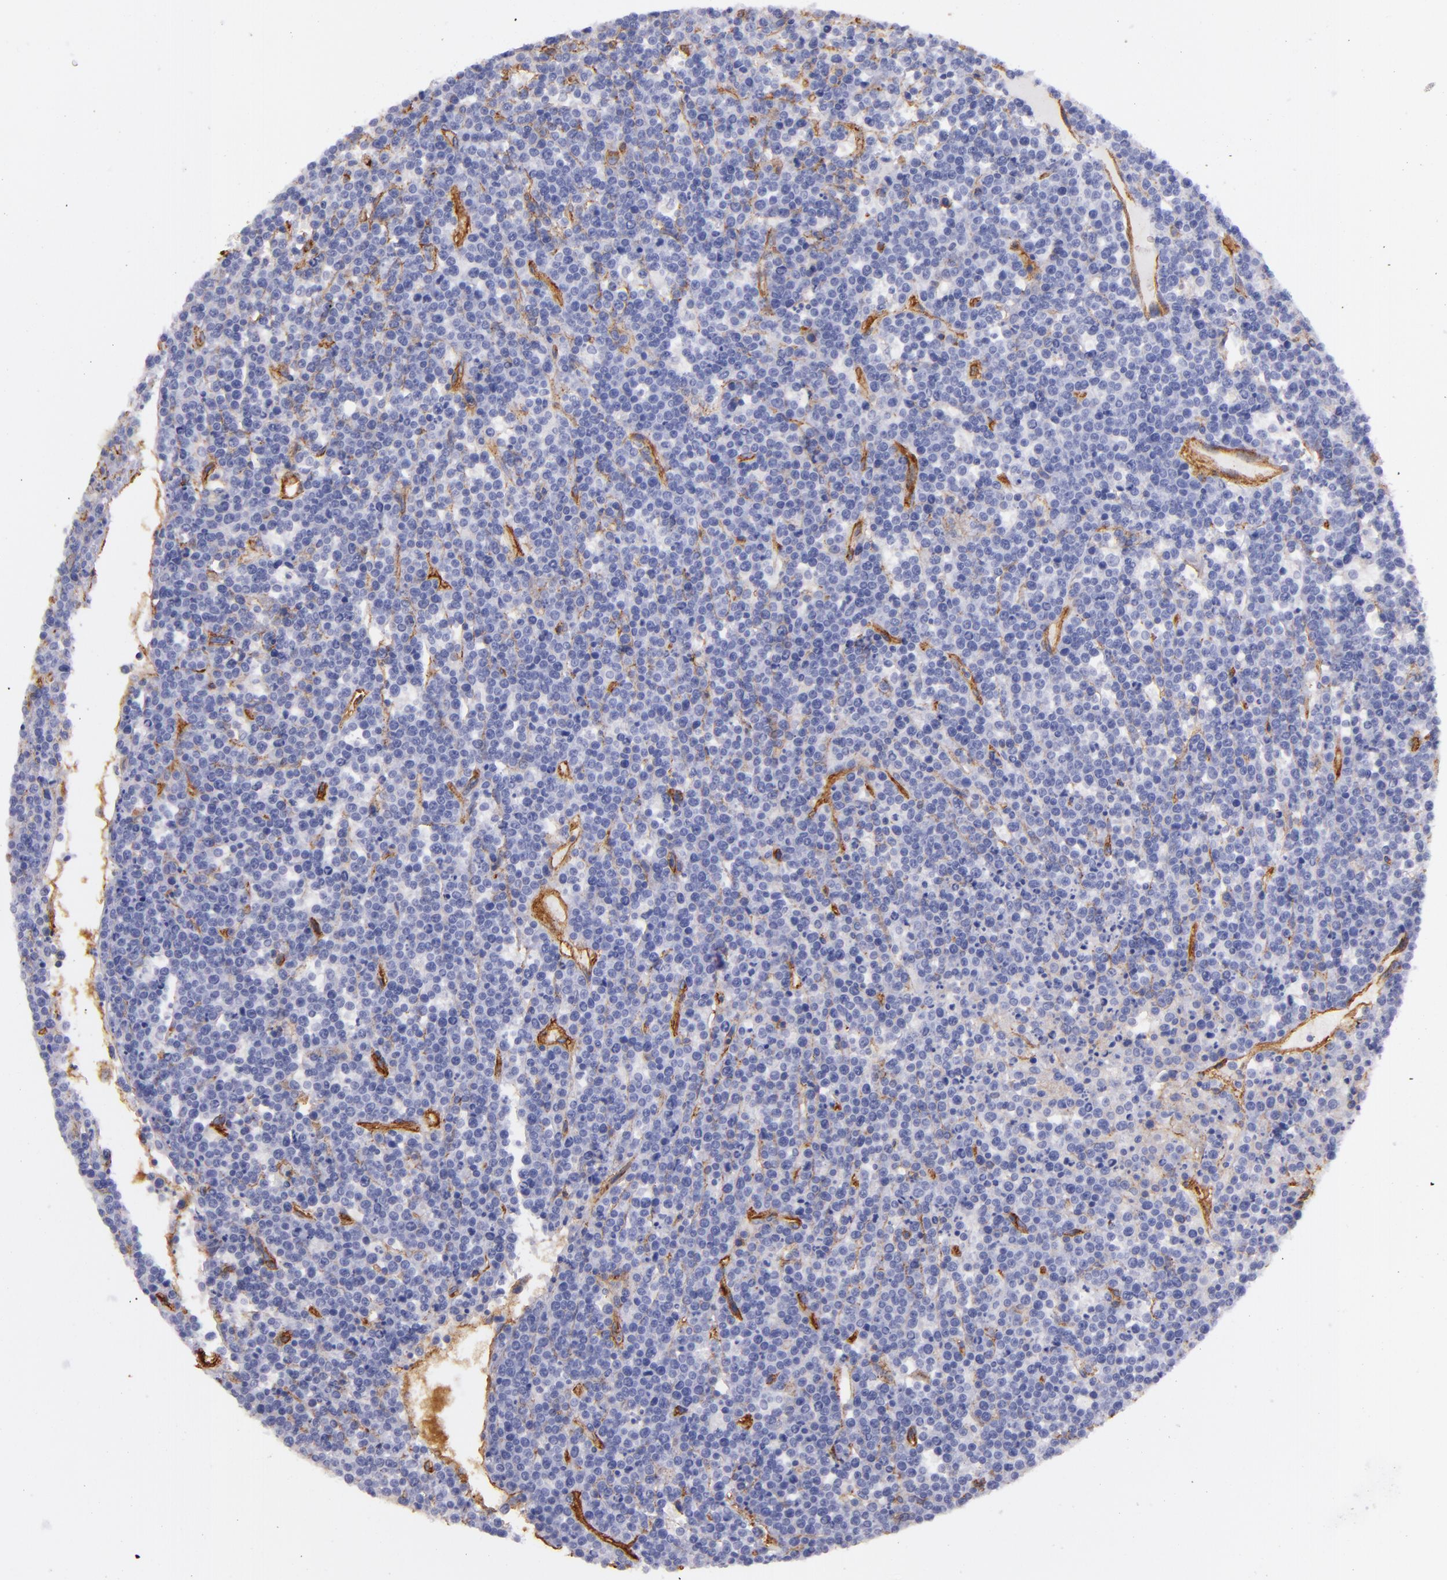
{"staining": {"intensity": "negative", "quantity": "none", "location": "none"}, "tissue": "lymphoma", "cell_type": "Tumor cells", "image_type": "cancer", "snomed": [{"axis": "morphology", "description": "Malignant lymphoma, non-Hodgkin's type, High grade"}, {"axis": "topography", "description": "Ovary"}], "caption": "Tumor cells show no significant expression in lymphoma. (DAB IHC visualized using brightfield microscopy, high magnification).", "gene": "CD151", "patient": {"sex": "female", "age": 56}}